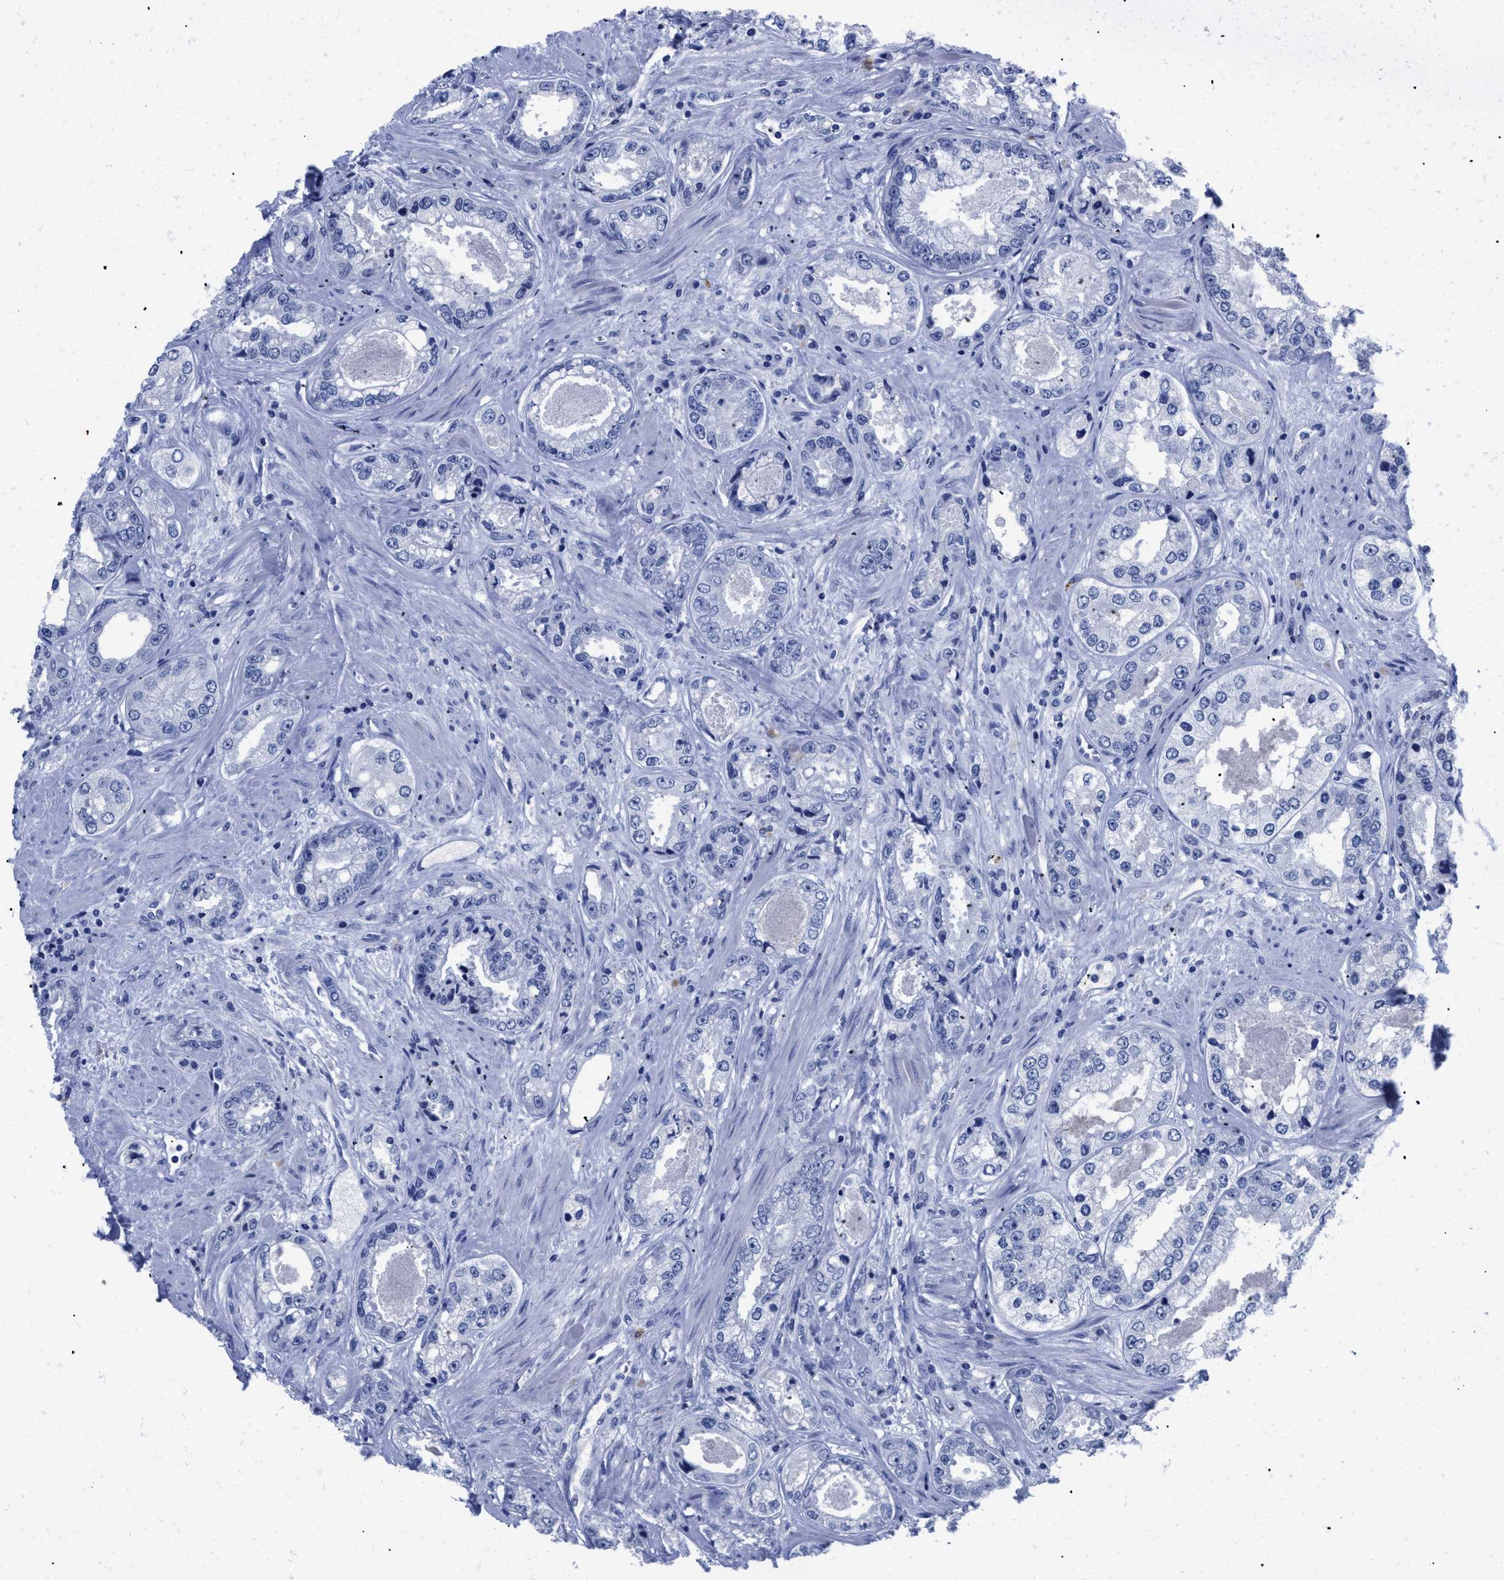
{"staining": {"intensity": "negative", "quantity": "none", "location": "none"}, "tissue": "prostate cancer", "cell_type": "Tumor cells", "image_type": "cancer", "snomed": [{"axis": "morphology", "description": "Adenocarcinoma, High grade"}, {"axis": "topography", "description": "Prostate"}], "caption": "A high-resolution image shows immunohistochemistry staining of high-grade adenocarcinoma (prostate), which demonstrates no significant expression in tumor cells.", "gene": "TREML1", "patient": {"sex": "male", "age": 61}}